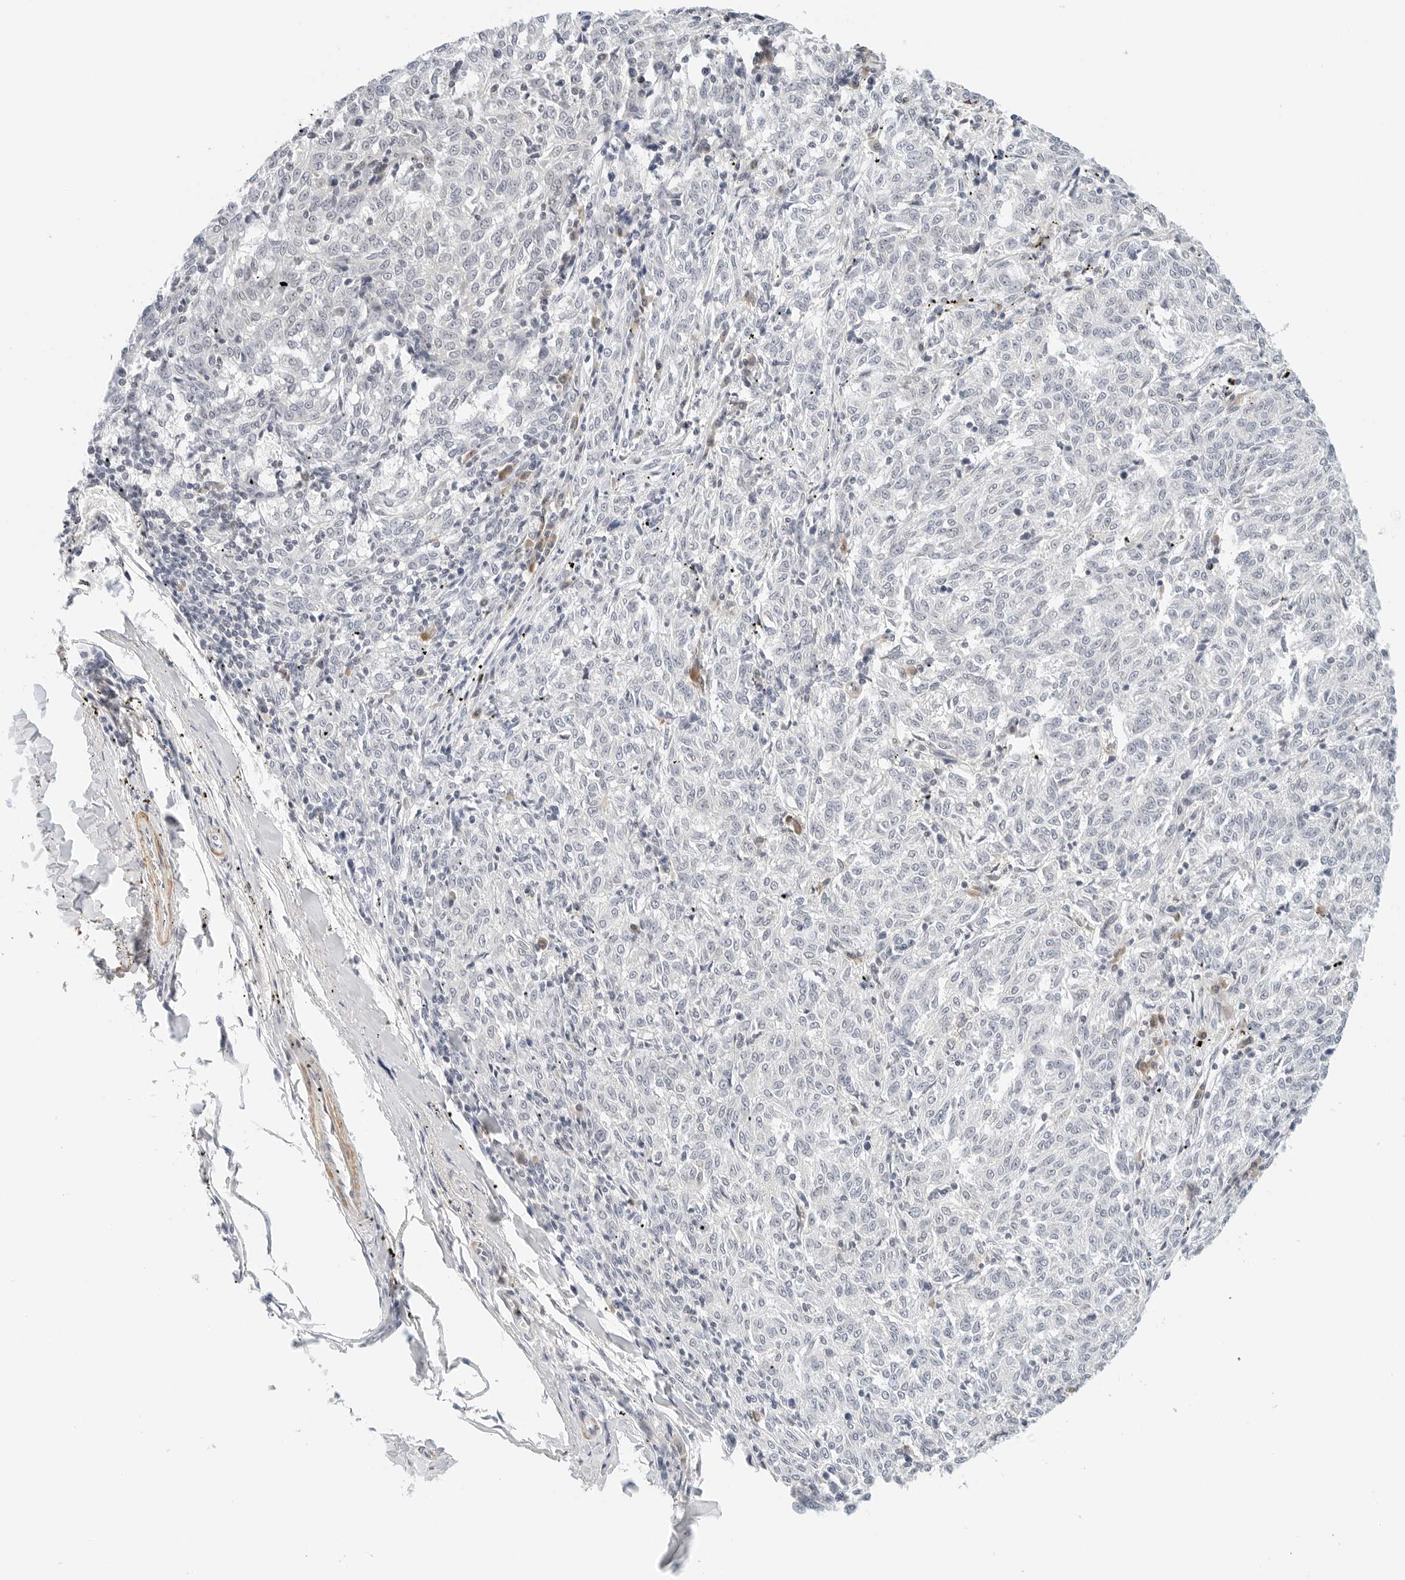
{"staining": {"intensity": "negative", "quantity": "none", "location": "none"}, "tissue": "melanoma", "cell_type": "Tumor cells", "image_type": "cancer", "snomed": [{"axis": "morphology", "description": "Malignant melanoma, NOS"}, {"axis": "topography", "description": "Skin"}], "caption": "This is a image of immunohistochemistry staining of malignant melanoma, which shows no positivity in tumor cells.", "gene": "PKDCC", "patient": {"sex": "female", "age": 72}}